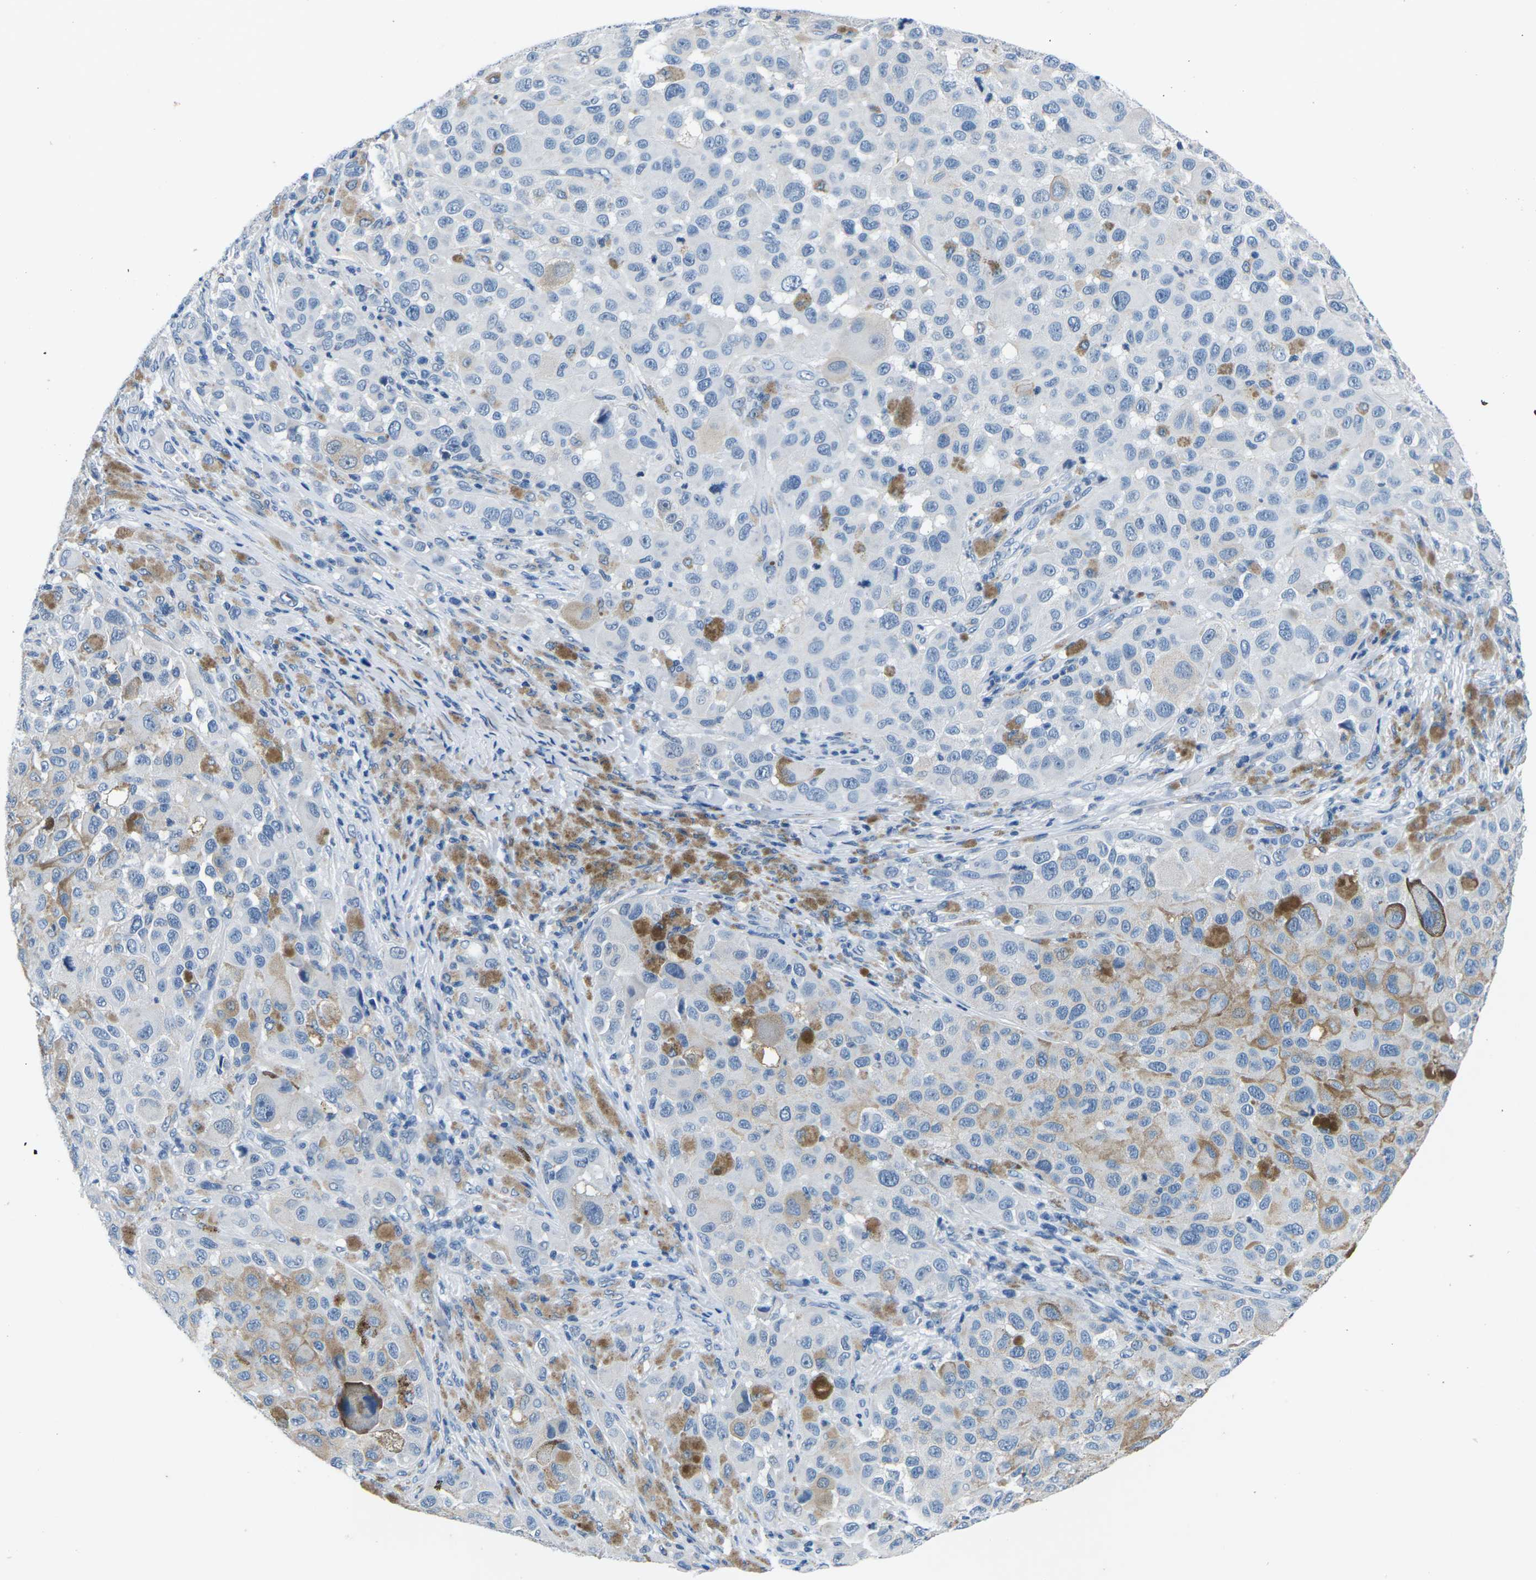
{"staining": {"intensity": "negative", "quantity": "none", "location": "none"}, "tissue": "melanoma", "cell_type": "Tumor cells", "image_type": "cancer", "snomed": [{"axis": "morphology", "description": "Malignant melanoma, NOS"}, {"axis": "topography", "description": "Skin"}], "caption": "Immunohistochemical staining of melanoma demonstrates no significant positivity in tumor cells. (Immunohistochemistry (ihc), brightfield microscopy, high magnification).", "gene": "UMOD", "patient": {"sex": "male", "age": 96}}